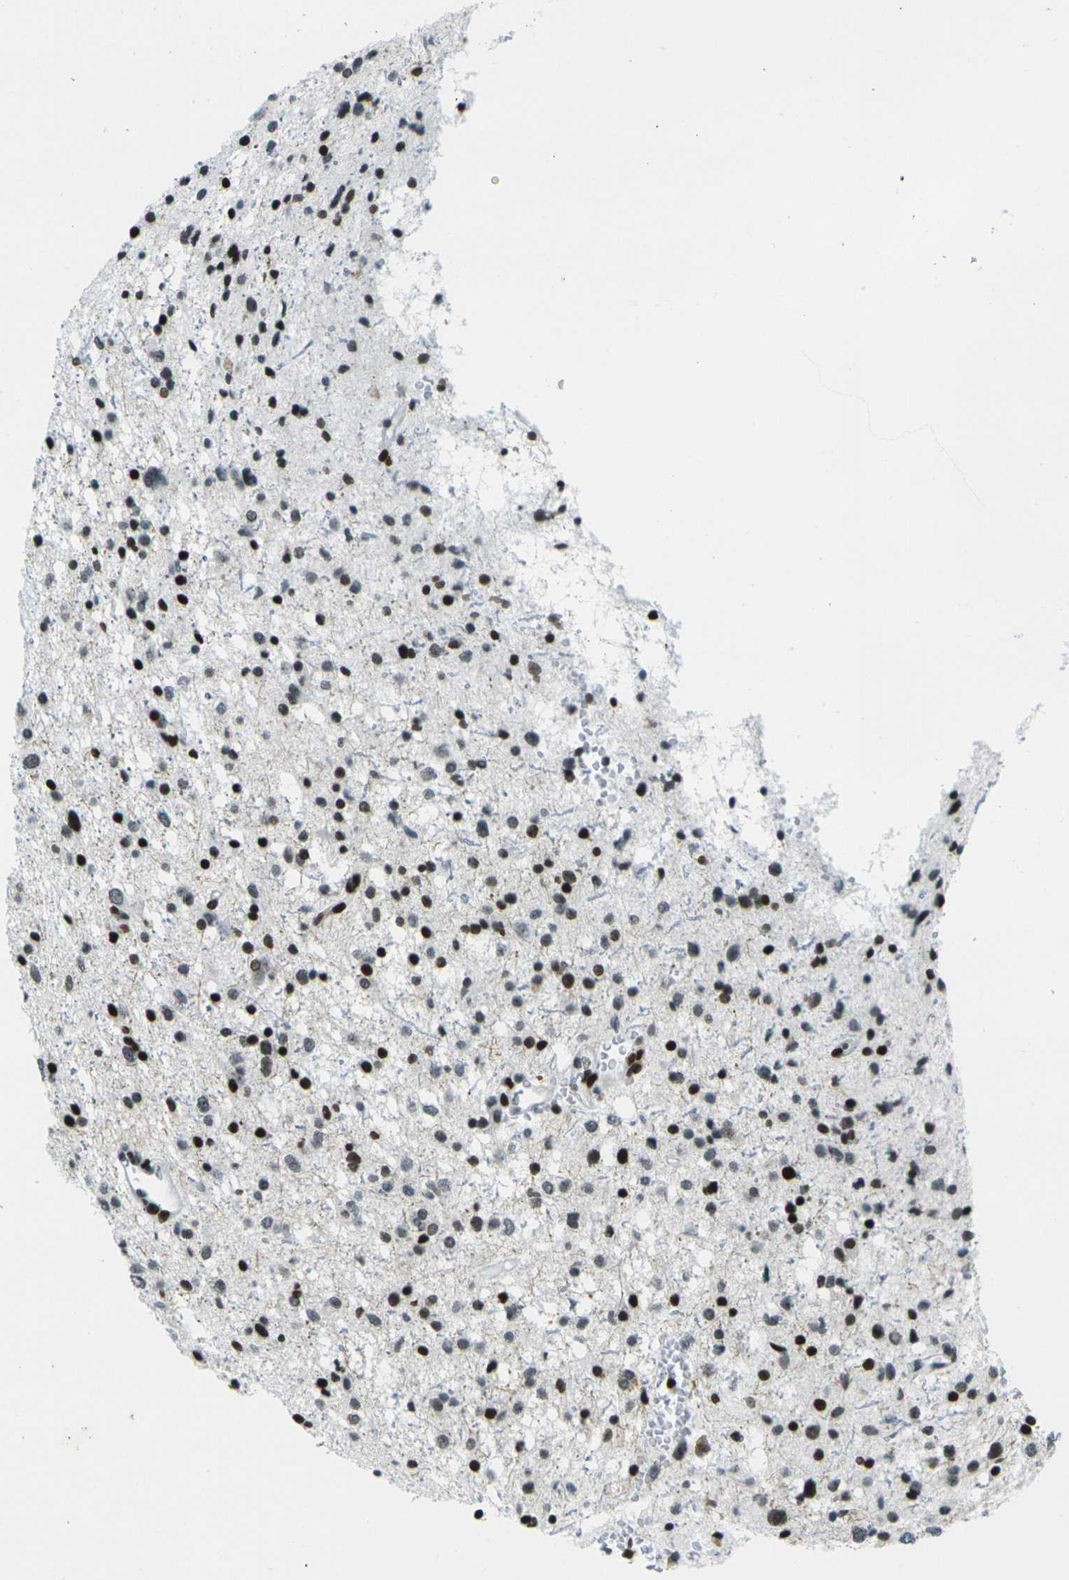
{"staining": {"intensity": "moderate", "quantity": ">75%", "location": "nuclear"}, "tissue": "glioma", "cell_type": "Tumor cells", "image_type": "cancer", "snomed": [{"axis": "morphology", "description": "Glioma, malignant, Low grade"}, {"axis": "topography", "description": "Brain"}], "caption": "Moderate nuclear staining is present in about >75% of tumor cells in glioma.", "gene": "H3-3A", "patient": {"sex": "female", "age": 37}}